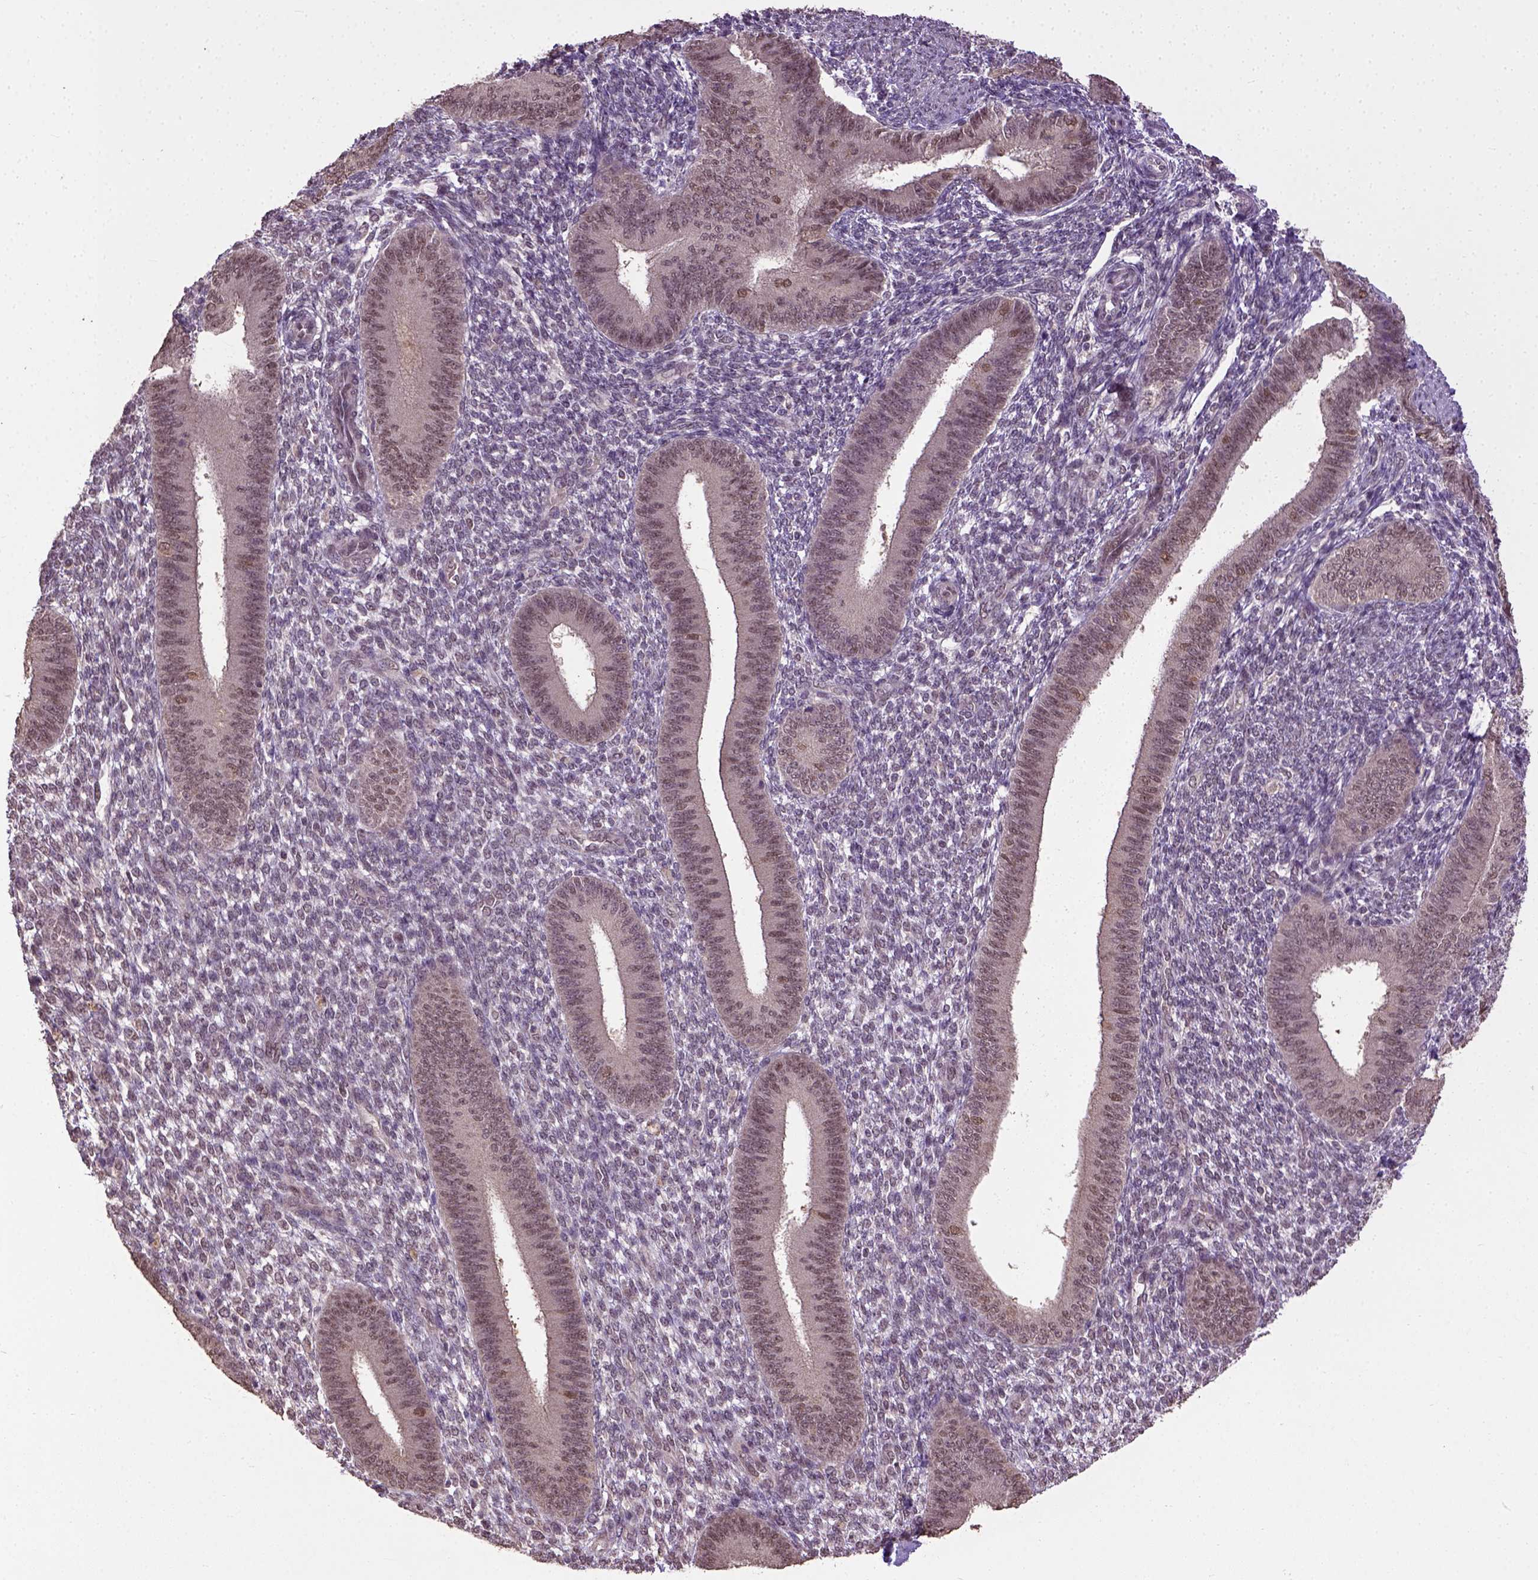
{"staining": {"intensity": "weak", "quantity": "25%-75%", "location": "nuclear"}, "tissue": "endometrium", "cell_type": "Cells in endometrial stroma", "image_type": "normal", "snomed": [{"axis": "morphology", "description": "Normal tissue, NOS"}, {"axis": "topography", "description": "Endometrium"}], "caption": "Protein expression analysis of normal endometrium exhibits weak nuclear expression in approximately 25%-75% of cells in endometrial stroma. (Brightfield microscopy of DAB IHC at high magnification).", "gene": "UBA3", "patient": {"sex": "female", "age": 39}}